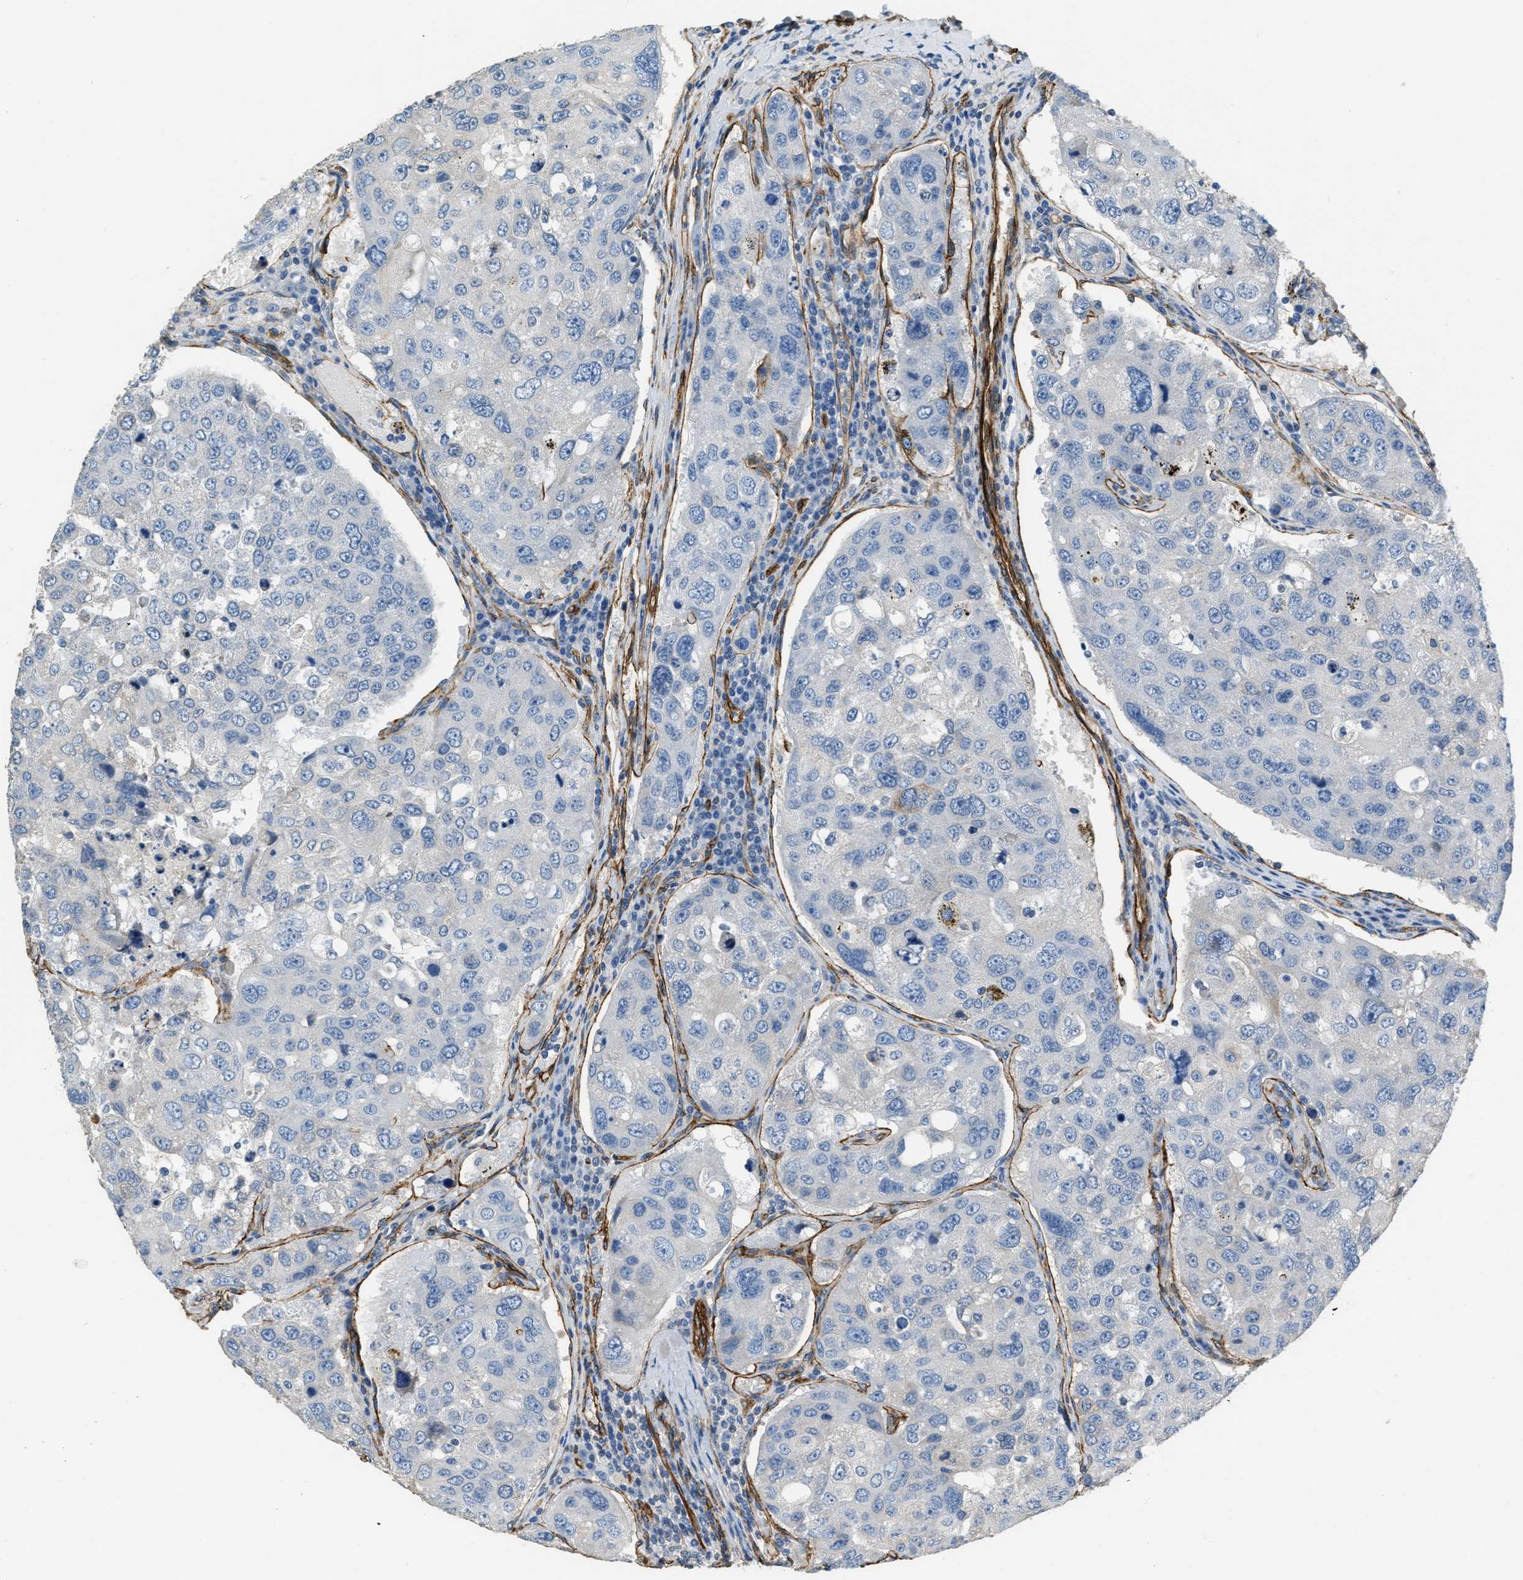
{"staining": {"intensity": "negative", "quantity": "none", "location": "none"}, "tissue": "urothelial cancer", "cell_type": "Tumor cells", "image_type": "cancer", "snomed": [{"axis": "morphology", "description": "Urothelial carcinoma, High grade"}, {"axis": "topography", "description": "Lymph node"}, {"axis": "topography", "description": "Urinary bladder"}], "caption": "Immunohistochemistry of human urothelial cancer exhibits no expression in tumor cells.", "gene": "TMEM43", "patient": {"sex": "male", "age": 51}}